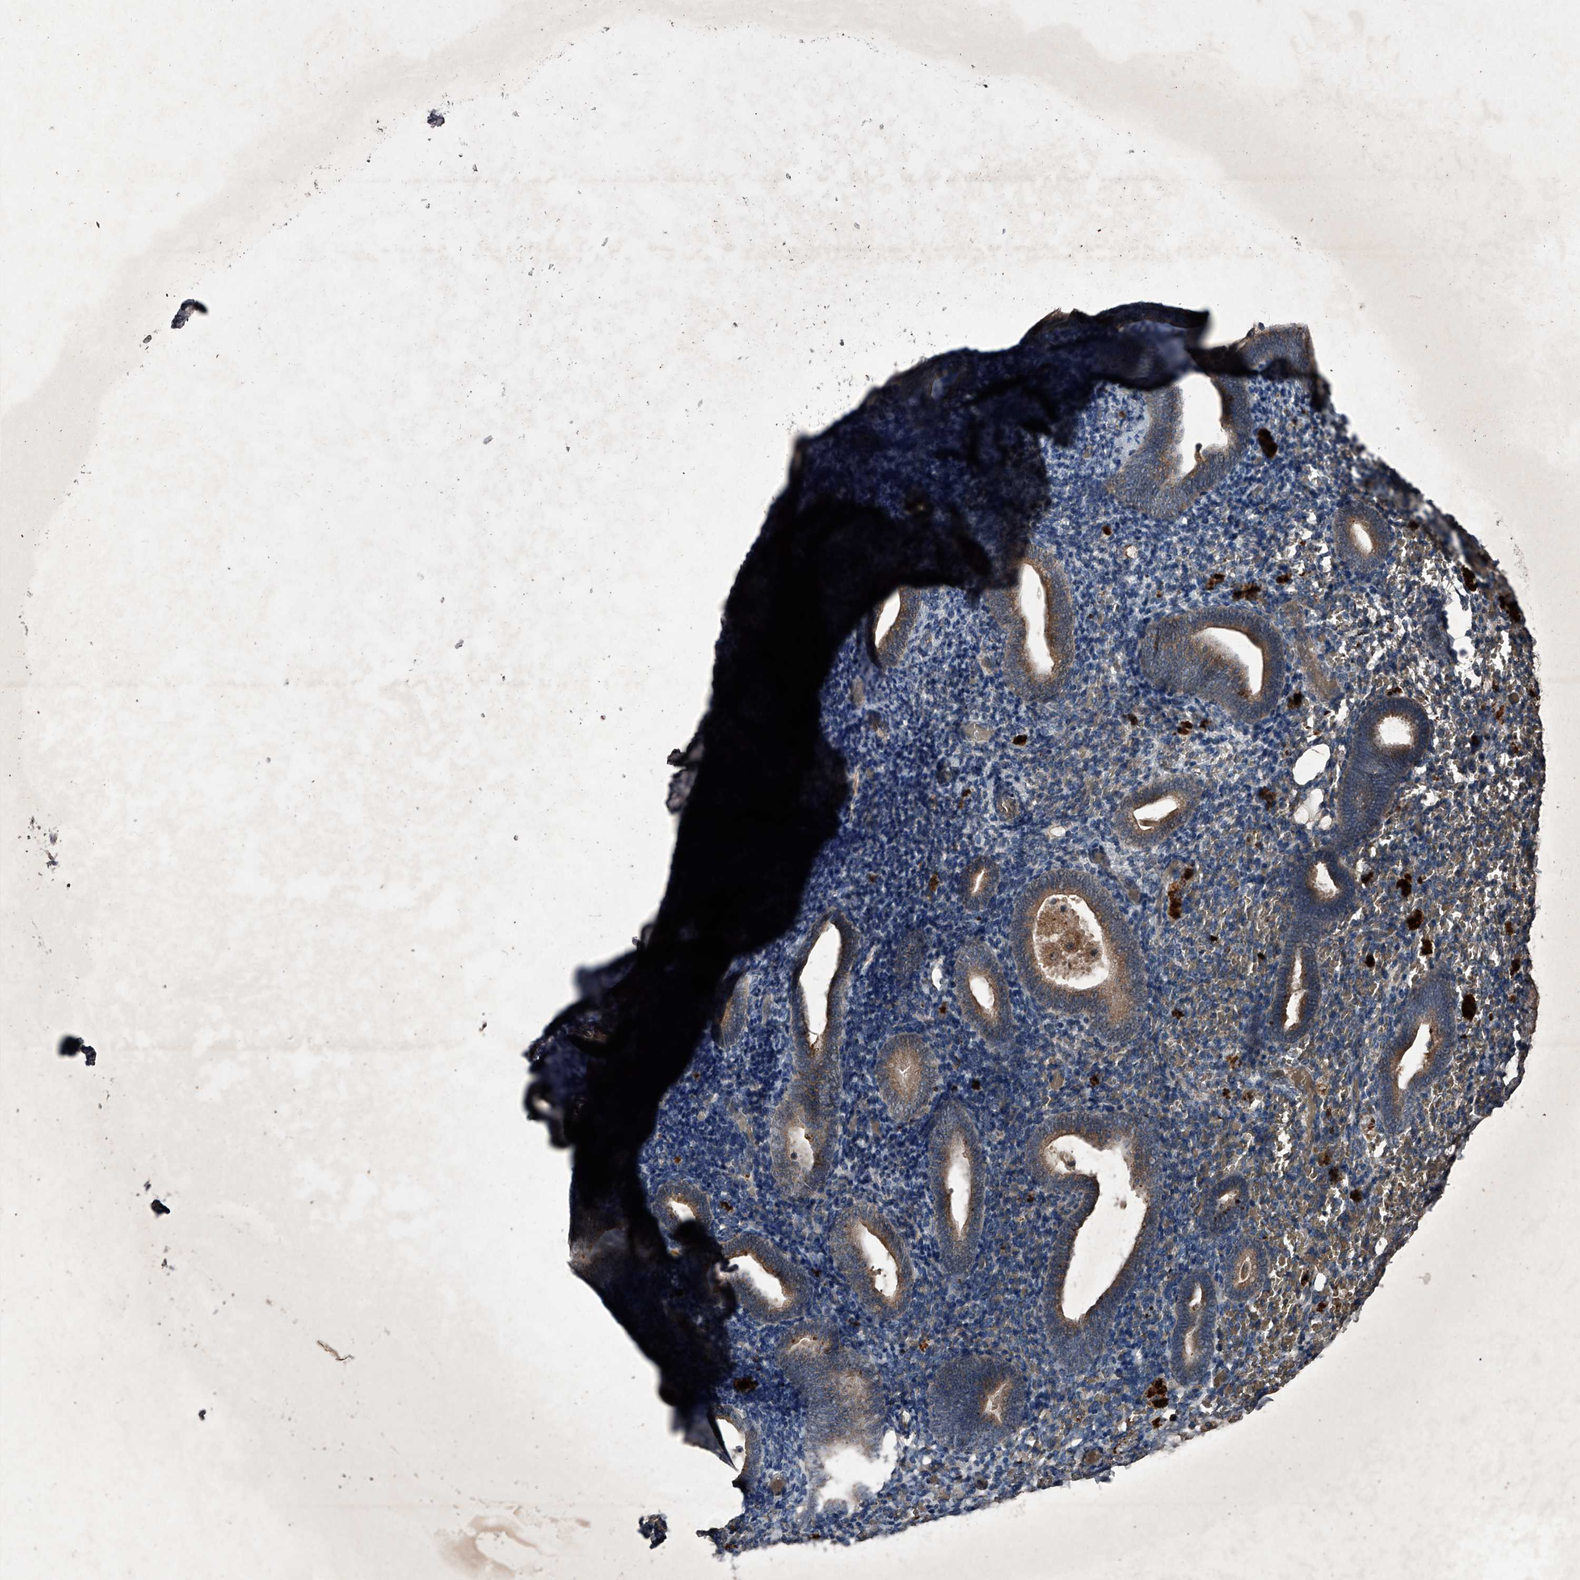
{"staining": {"intensity": "negative", "quantity": "none", "location": "none"}, "tissue": "endometrium", "cell_type": "Cells in endometrial stroma", "image_type": "normal", "snomed": [{"axis": "morphology", "description": "Normal tissue, NOS"}, {"axis": "topography", "description": "Endometrium"}], "caption": "Immunohistochemistry histopathology image of unremarkable endometrium: endometrium stained with DAB (3,3'-diaminobenzidine) reveals no significant protein staining in cells in endometrial stroma.", "gene": "MAPKAP1", "patient": {"sex": "female", "age": 51}}